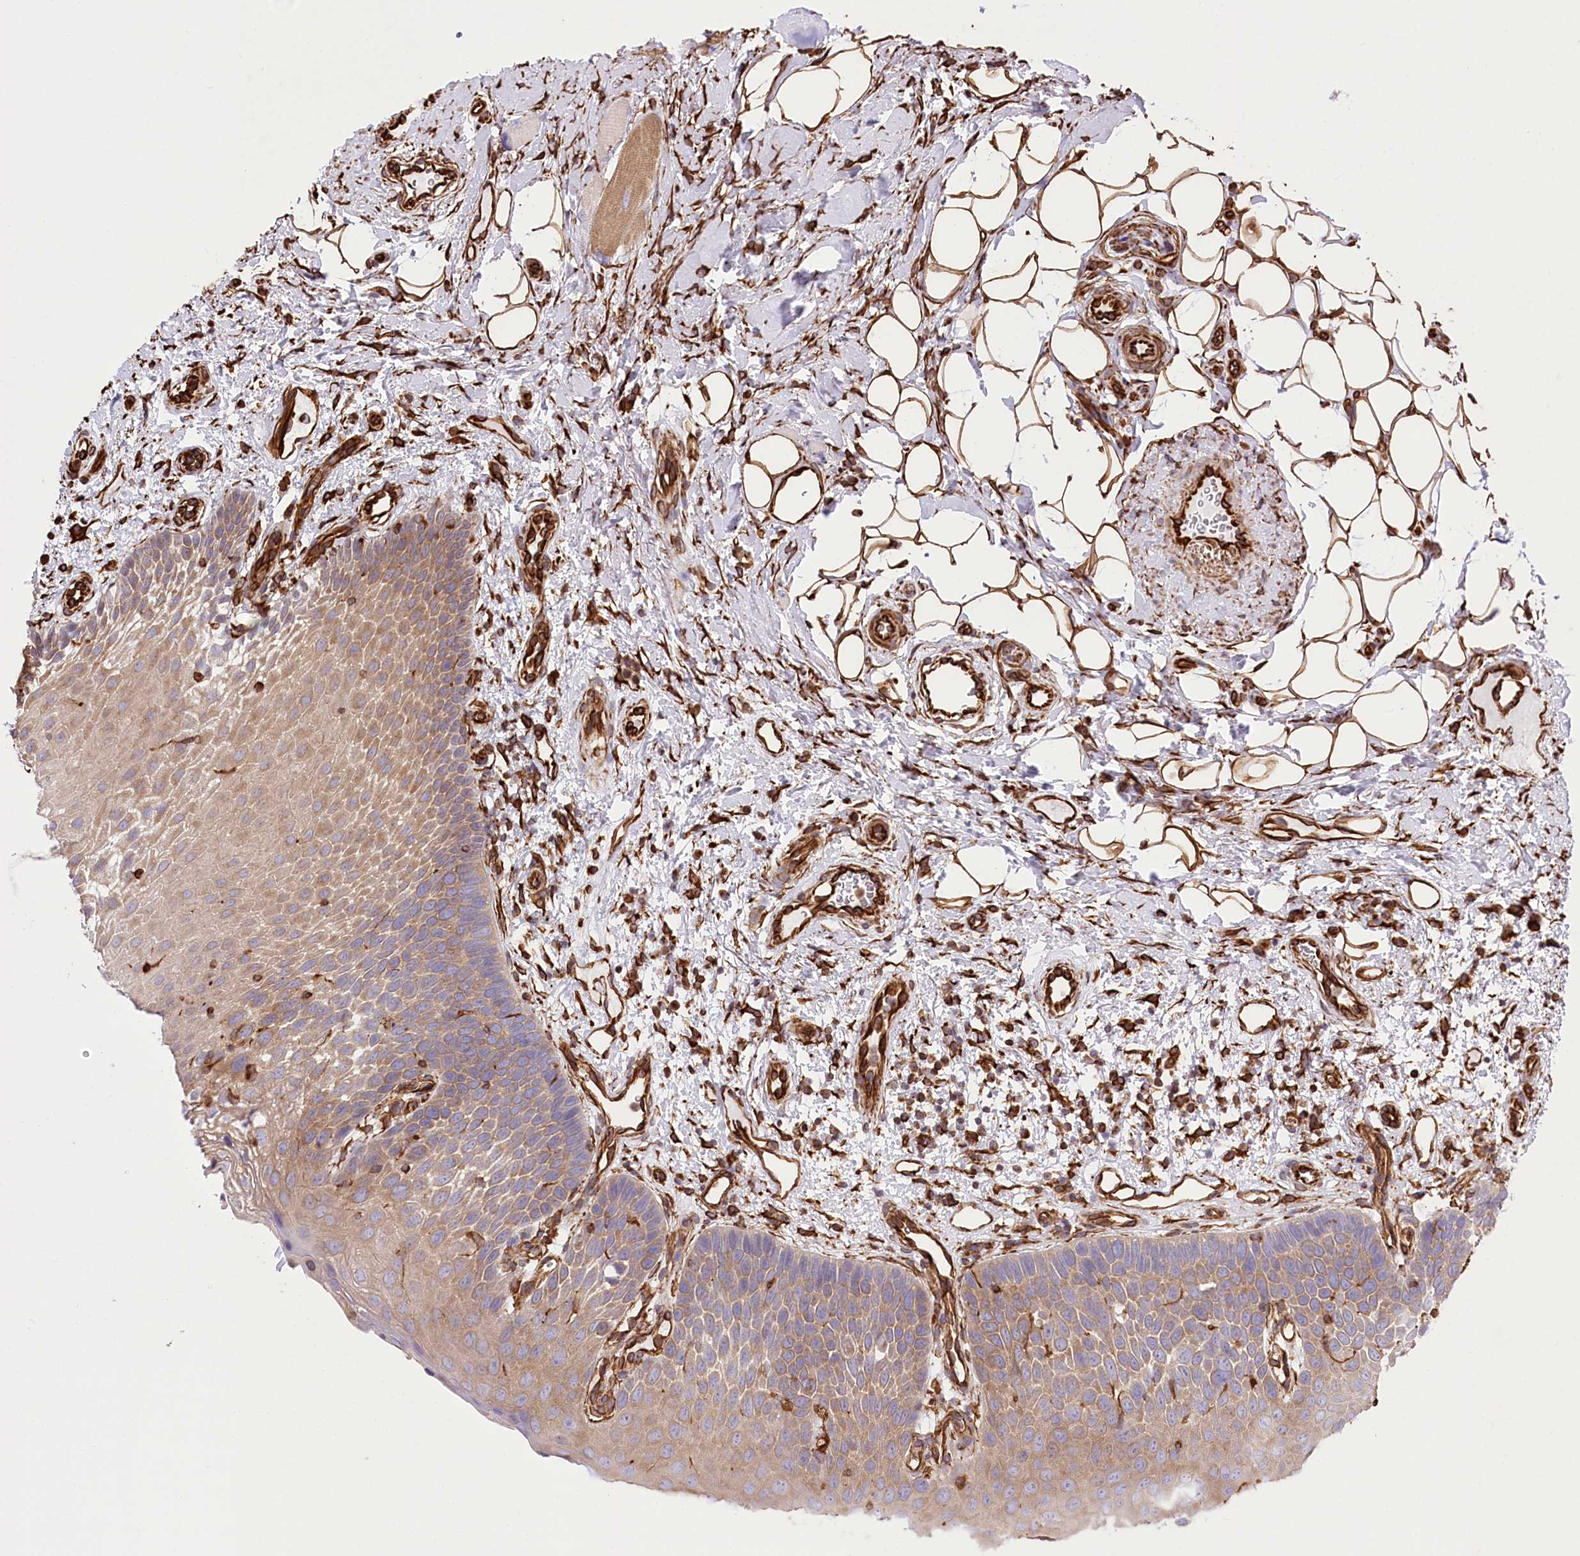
{"staining": {"intensity": "moderate", "quantity": ">75%", "location": "cytoplasmic/membranous"}, "tissue": "oral mucosa", "cell_type": "Squamous epithelial cells", "image_type": "normal", "snomed": [{"axis": "morphology", "description": "No evidence of malignacy"}, {"axis": "topography", "description": "Oral tissue"}, {"axis": "topography", "description": "Head-Neck"}], "caption": "This is an image of immunohistochemistry staining of unremarkable oral mucosa, which shows moderate positivity in the cytoplasmic/membranous of squamous epithelial cells.", "gene": "TTC1", "patient": {"sex": "male", "age": 68}}